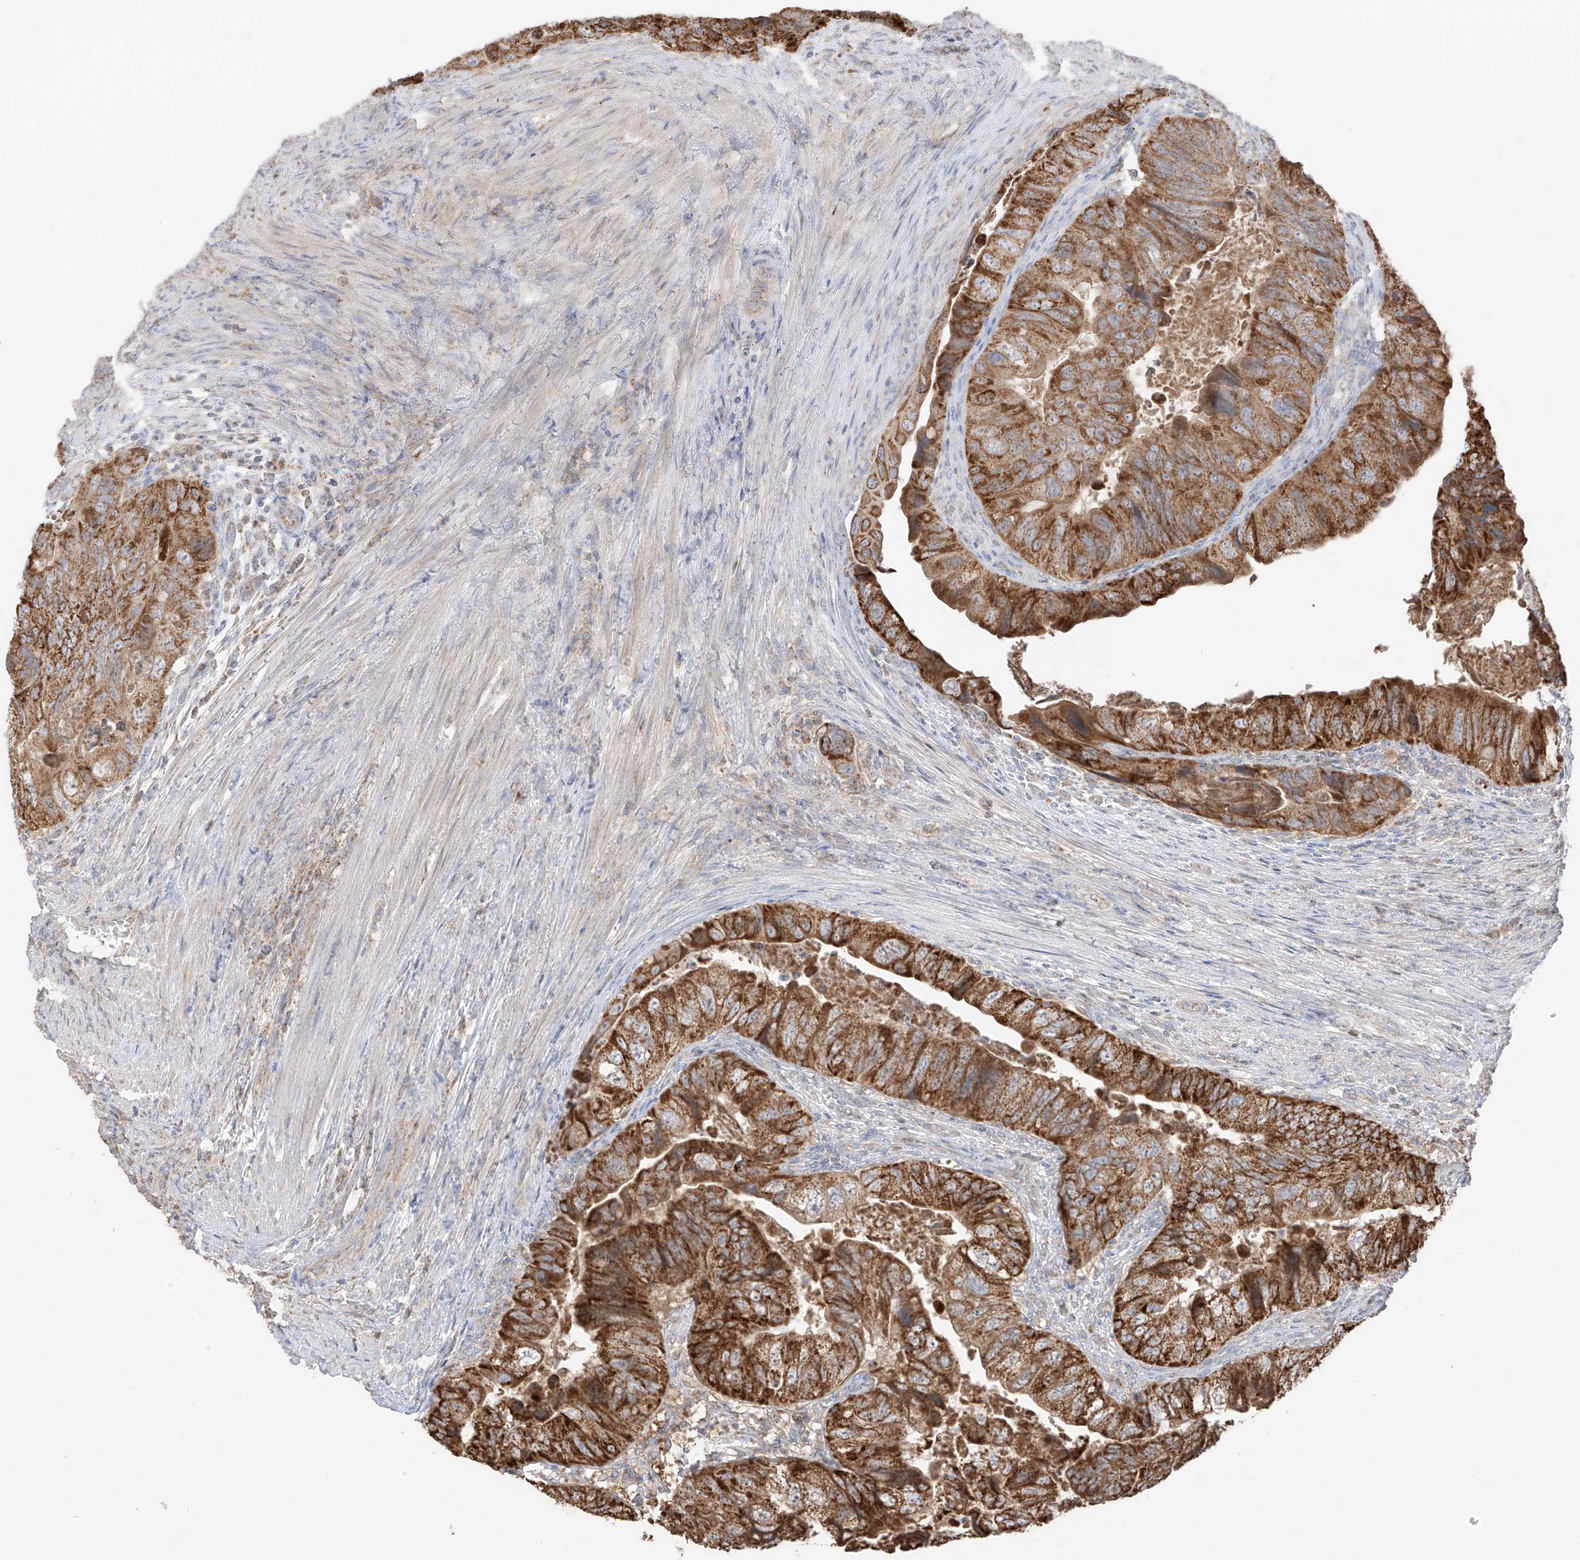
{"staining": {"intensity": "strong", "quantity": ">75%", "location": "cytoplasmic/membranous"}, "tissue": "colorectal cancer", "cell_type": "Tumor cells", "image_type": "cancer", "snomed": [{"axis": "morphology", "description": "Adenocarcinoma, NOS"}, {"axis": "topography", "description": "Rectum"}], "caption": "Colorectal cancer stained with a brown dye reveals strong cytoplasmic/membranous positive staining in approximately >75% of tumor cells.", "gene": "ETHE1", "patient": {"sex": "male", "age": 63}}